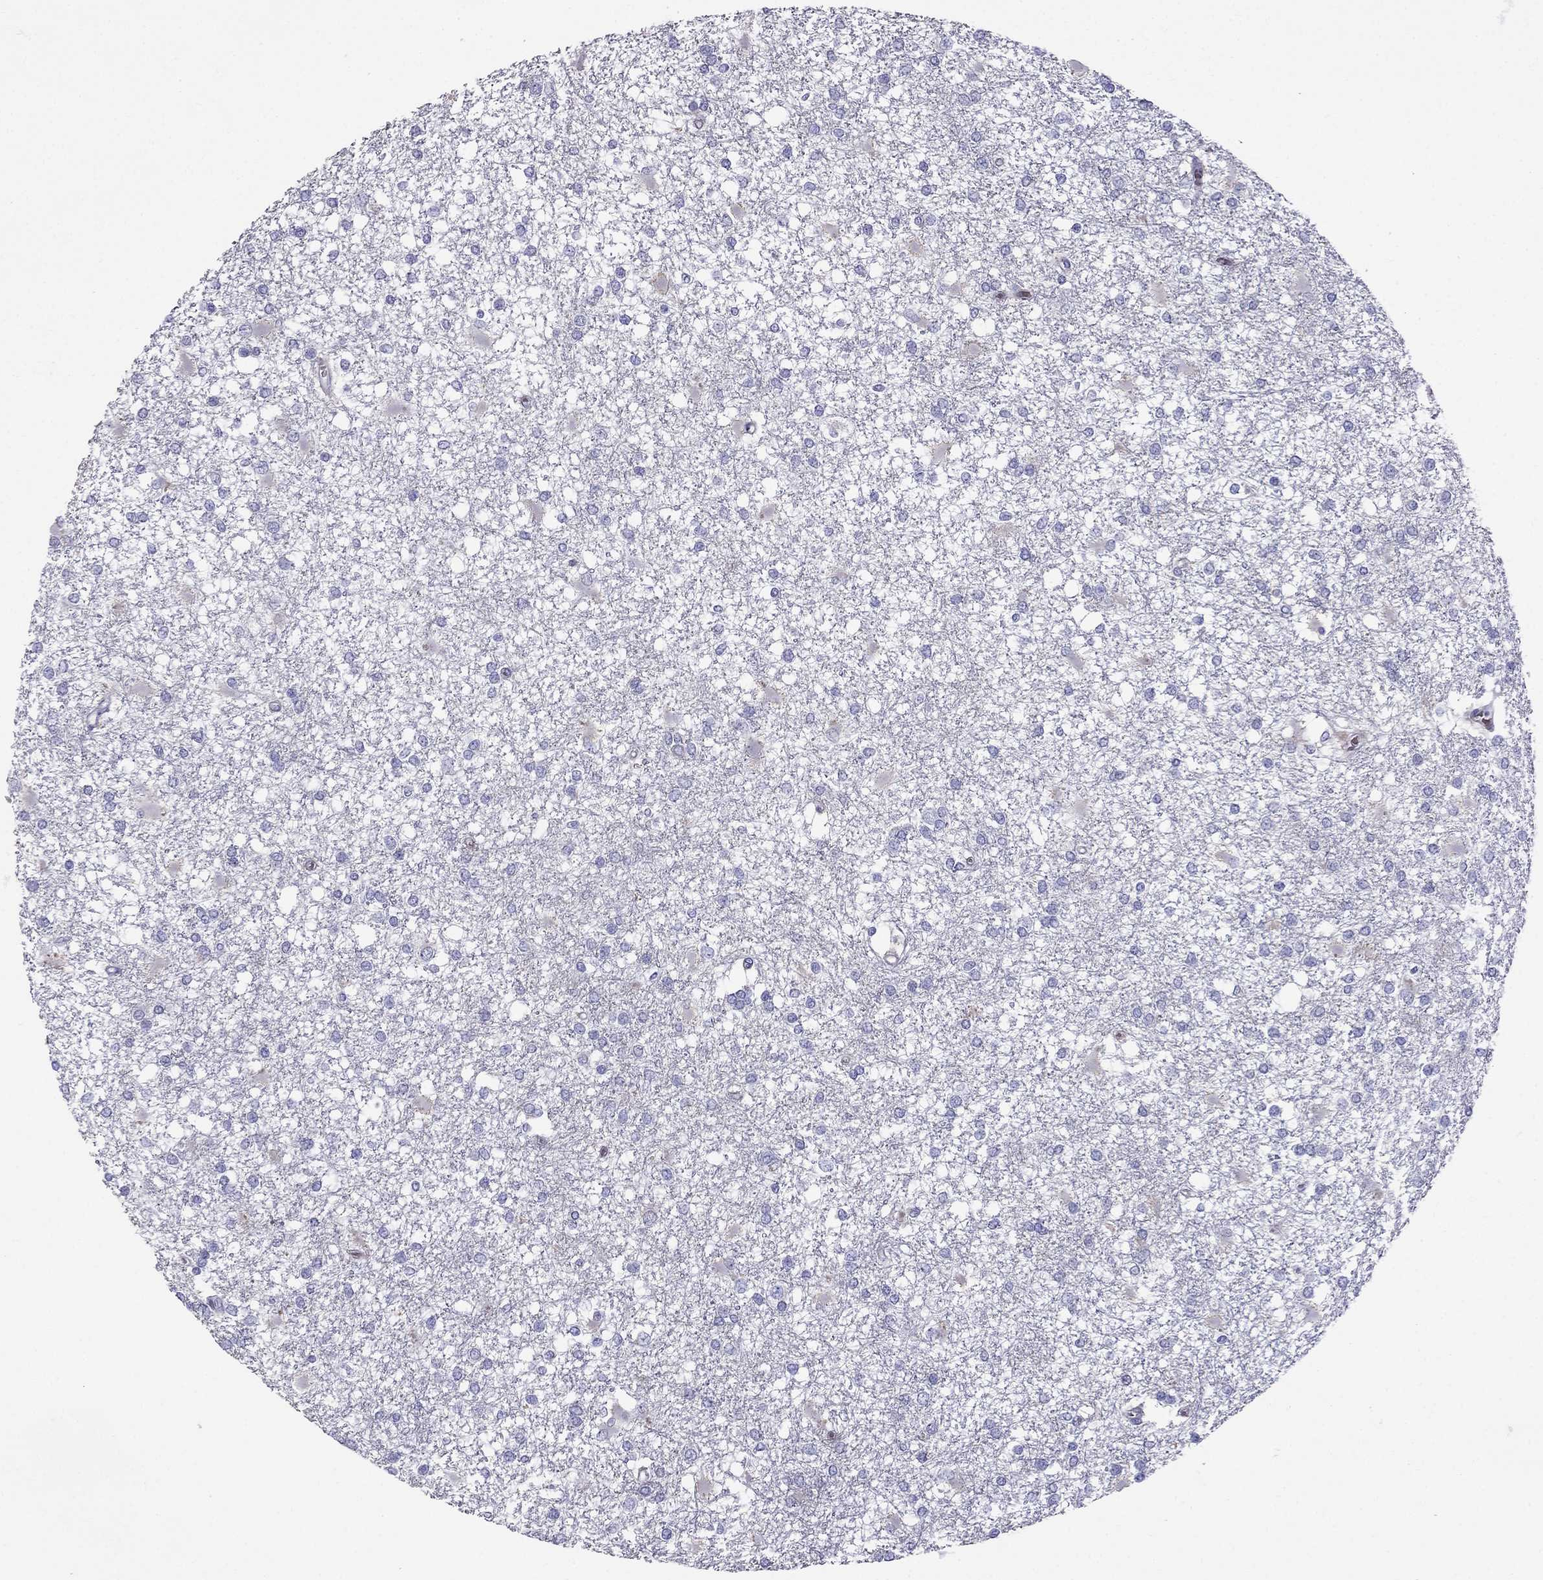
{"staining": {"intensity": "negative", "quantity": "none", "location": "none"}, "tissue": "glioma", "cell_type": "Tumor cells", "image_type": "cancer", "snomed": [{"axis": "morphology", "description": "Glioma, malignant, High grade"}, {"axis": "topography", "description": "Cerebral cortex"}], "caption": "DAB immunohistochemical staining of glioma reveals no significant staining in tumor cells. Nuclei are stained in blue.", "gene": "TDRD1", "patient": {"sex": "male", "age": 79}}